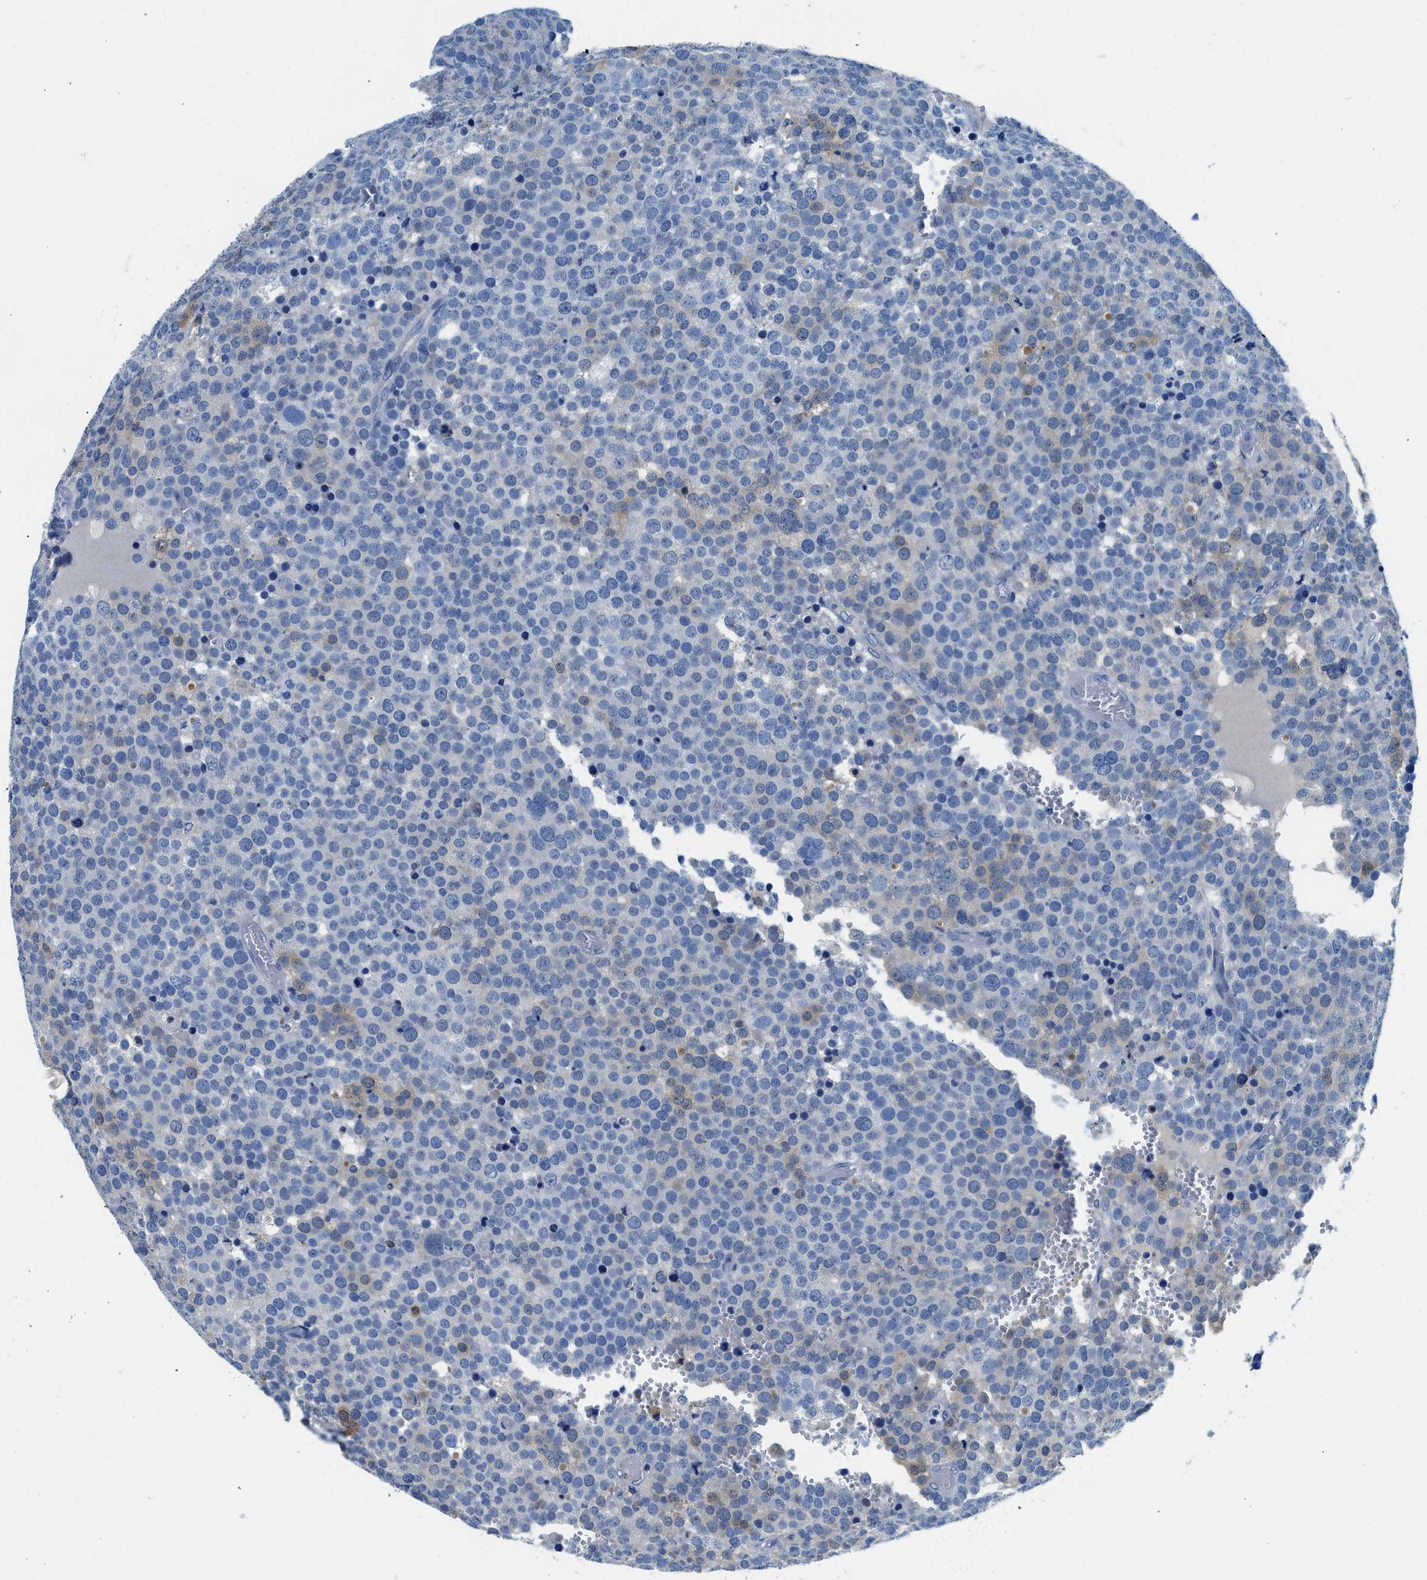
{"staining": {"intensity": "negative", "quantity": "none", "location": "none"}, "tissue": "testis cancer", "cell_type": "Tumor cells", "image_type": "cancer", "snomed": [{"axis": "morphology", "description": "Normal tissue, NOS"}, {"axis": "morphology", "description": "Seminoma, NOS"}, {"axis": "topography", "description": "Testis"}], "caption": "Testis cancer (seminoma) was stained to show a protein in brown. There is no significant positivity in tumor cells.", "gene": "FADS6", "patient": {"sex": "male", "age": 71}}